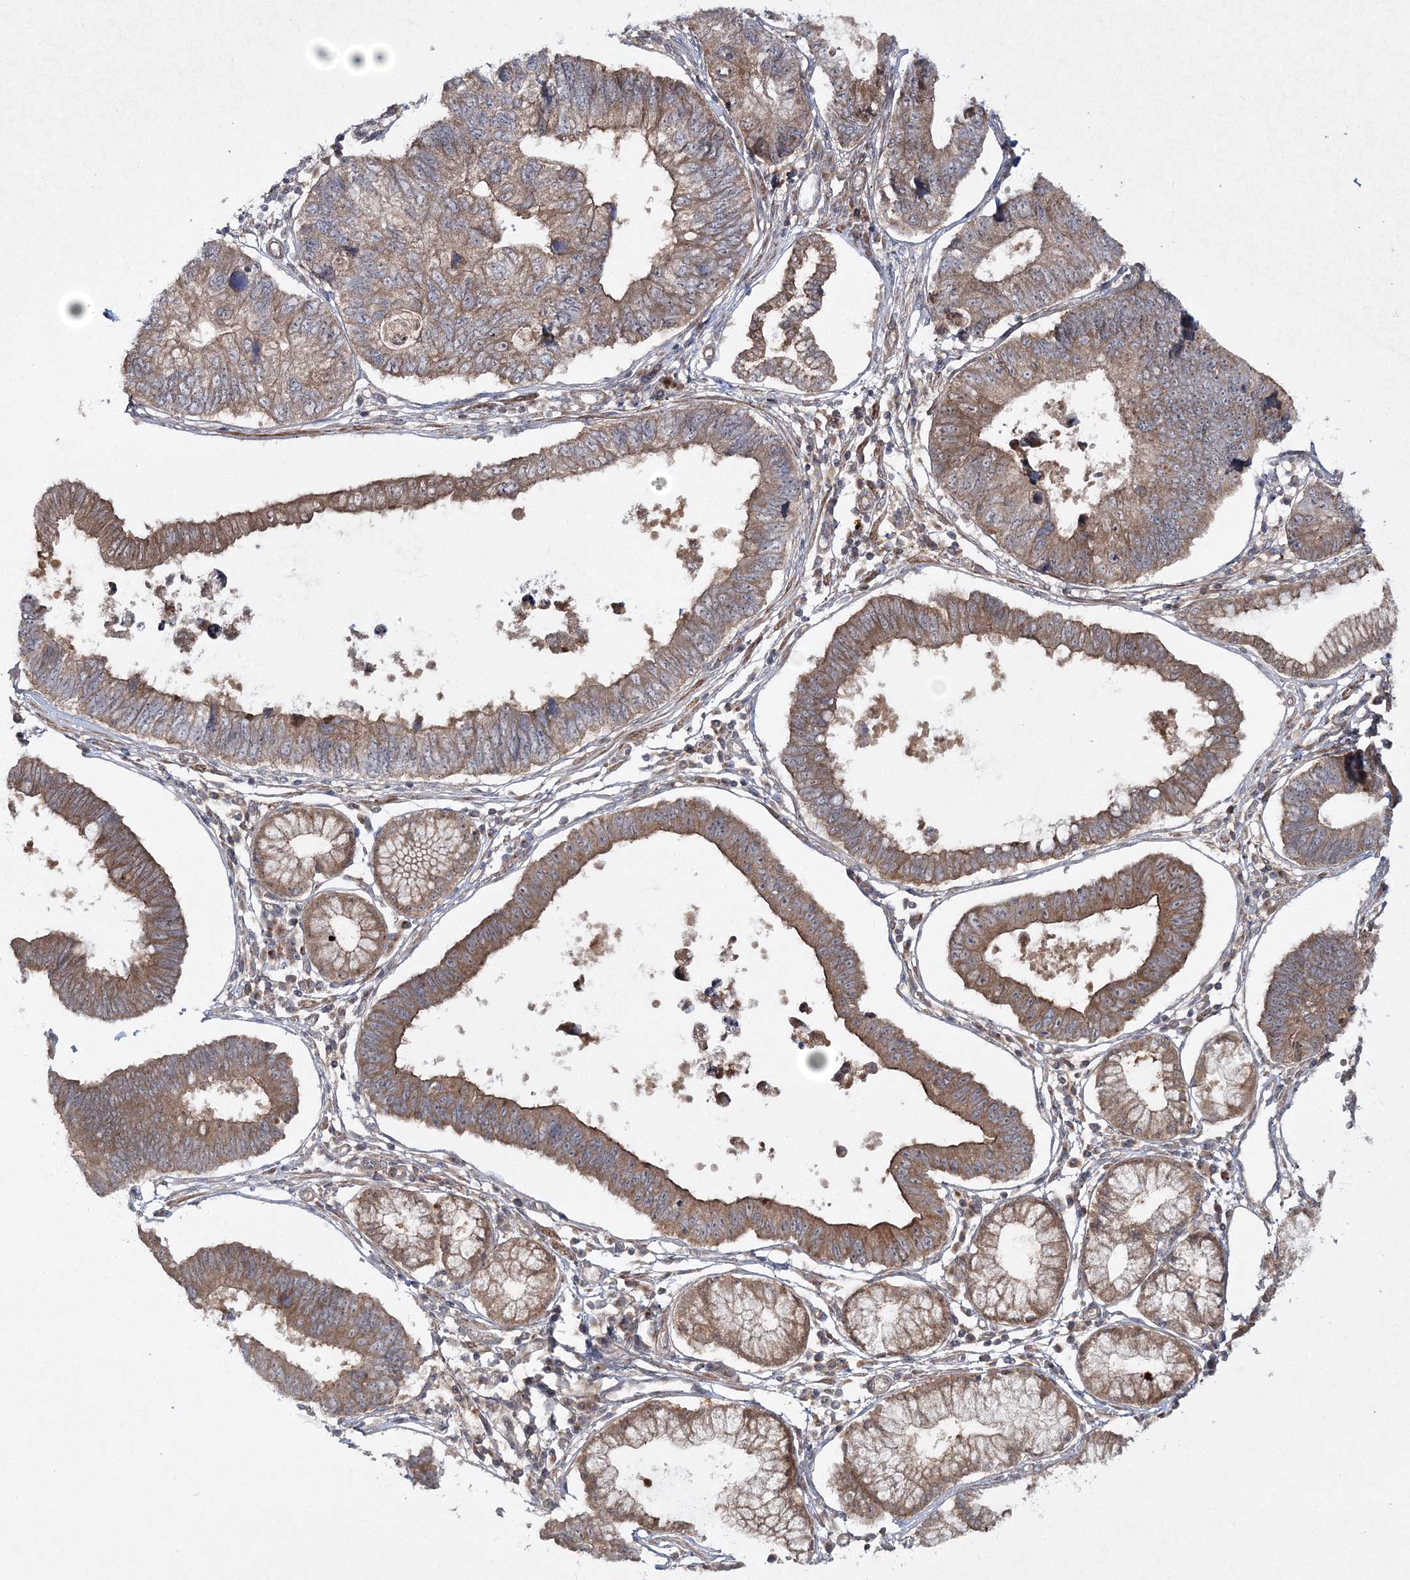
{"staining": {"intensity": "moderate", "quantity": ">75%", "location": "cytoplasmic/membranous"}, "tissue": "stomach cancer", "cell_type": "Tumor cells", "image_type": "cancer", "snomed": [{"axis": "morphology", "description": "Adenocarcinoma, NOS"}, {"axis": "topography", "description": "Stomach"}], "caption": "About >75% of tumor cells in human adenocarcinoma (stomach) display moderate cytoplasmic/membranous protein expression as visualized by brown immunohistochemical staining.", "gene": "MOCS2", "patient": {"sex": "male", "age": 59}}